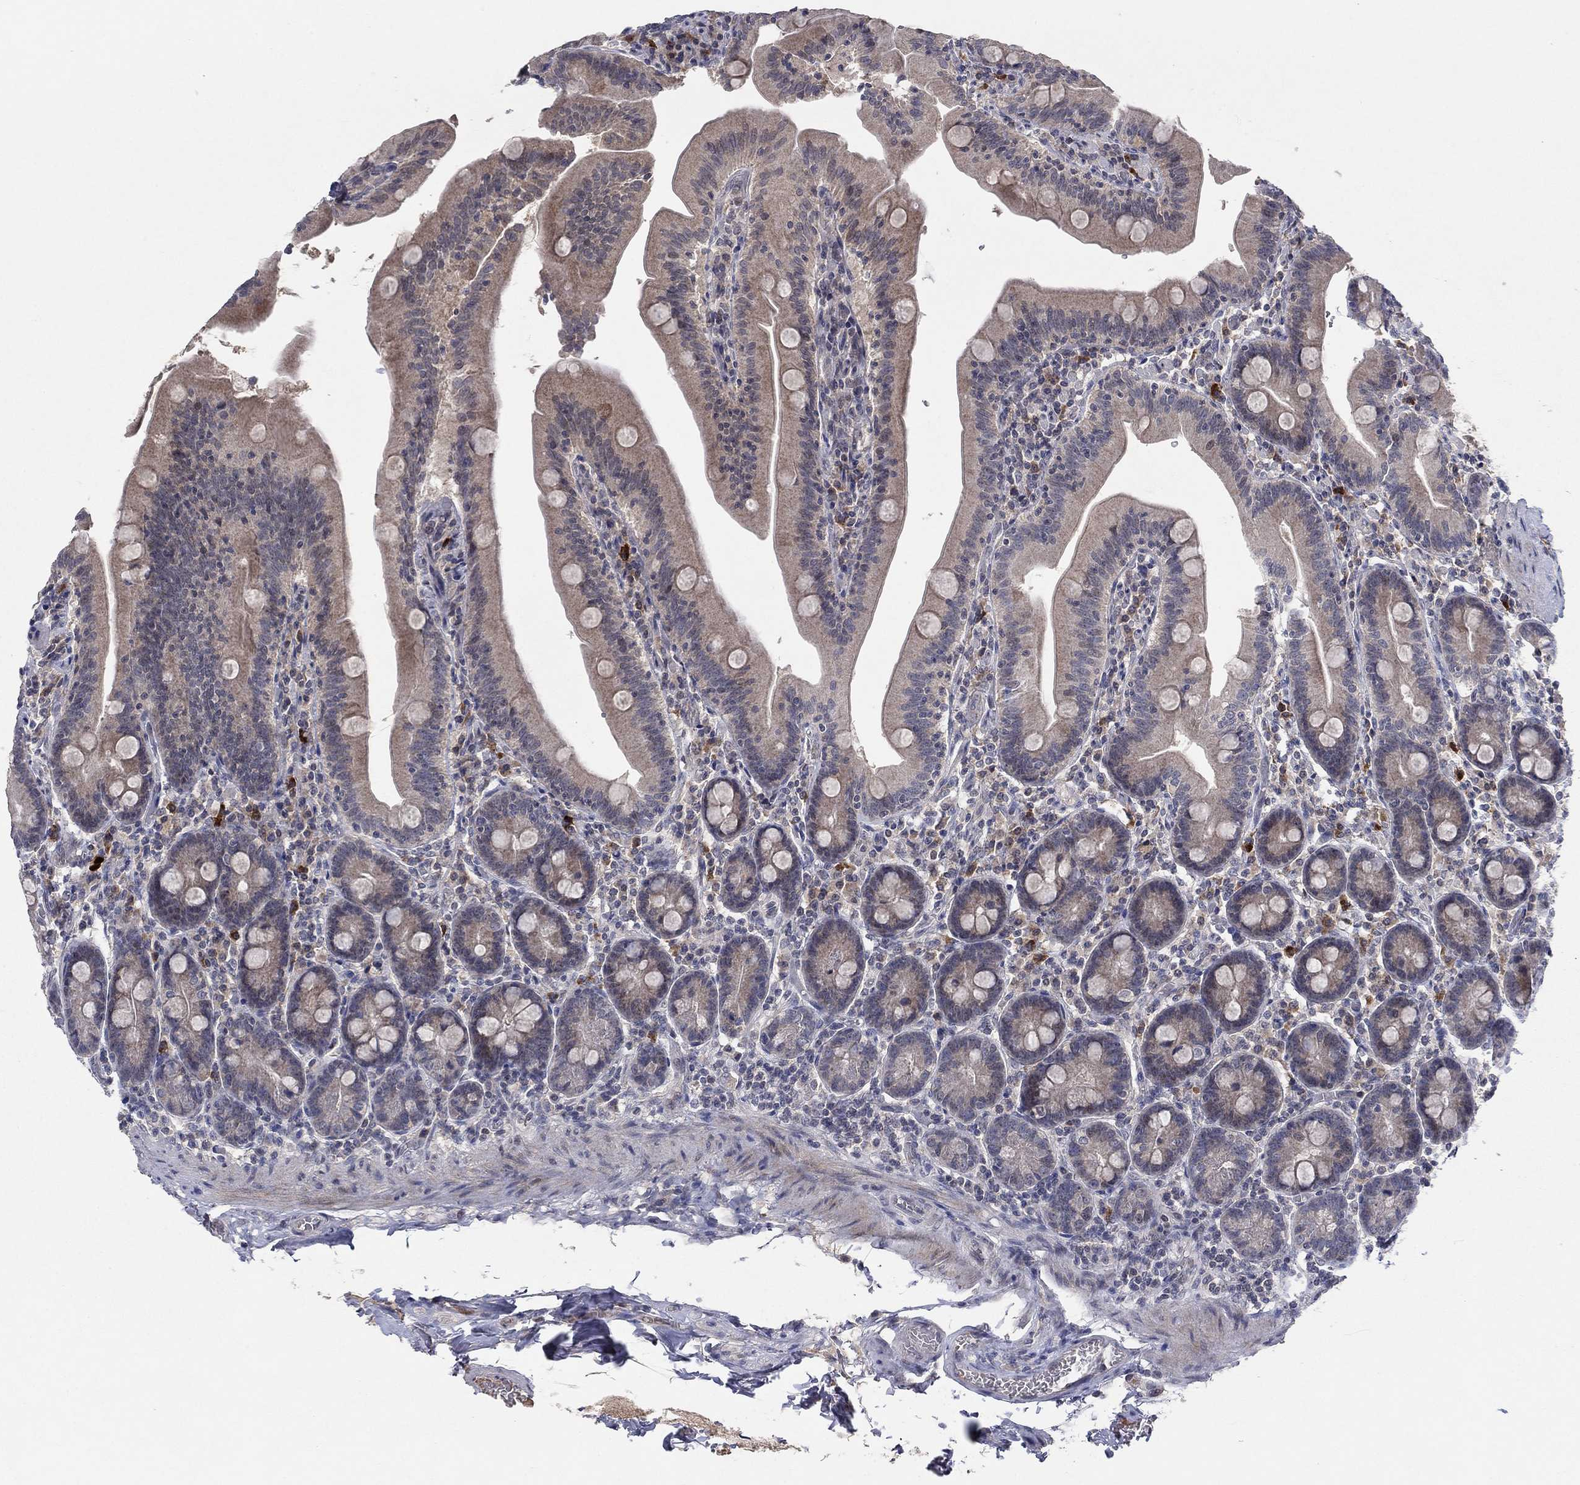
{"staining": {"intensity": "weak", "quantity": "25%-75%", "location": "cytoplasmic/membranous"}, "tissue": "small intestine", "cell_type": "Glandular cells", "image_type": "normal", "snomed": [{"axis": "morphology", "description": "Normal tissue, NOS"}, {"axis": "topography", "description": "Small intestine"}], "caption": "Weak cytoplasmic/membranous protein expression is present in about 25%-75% of glandular cells in small intestine. The protein is shown in brown color, while the nuclei are stained blue.", "gene": "IL4", "patient": {"sex": "male", "age": 37}}